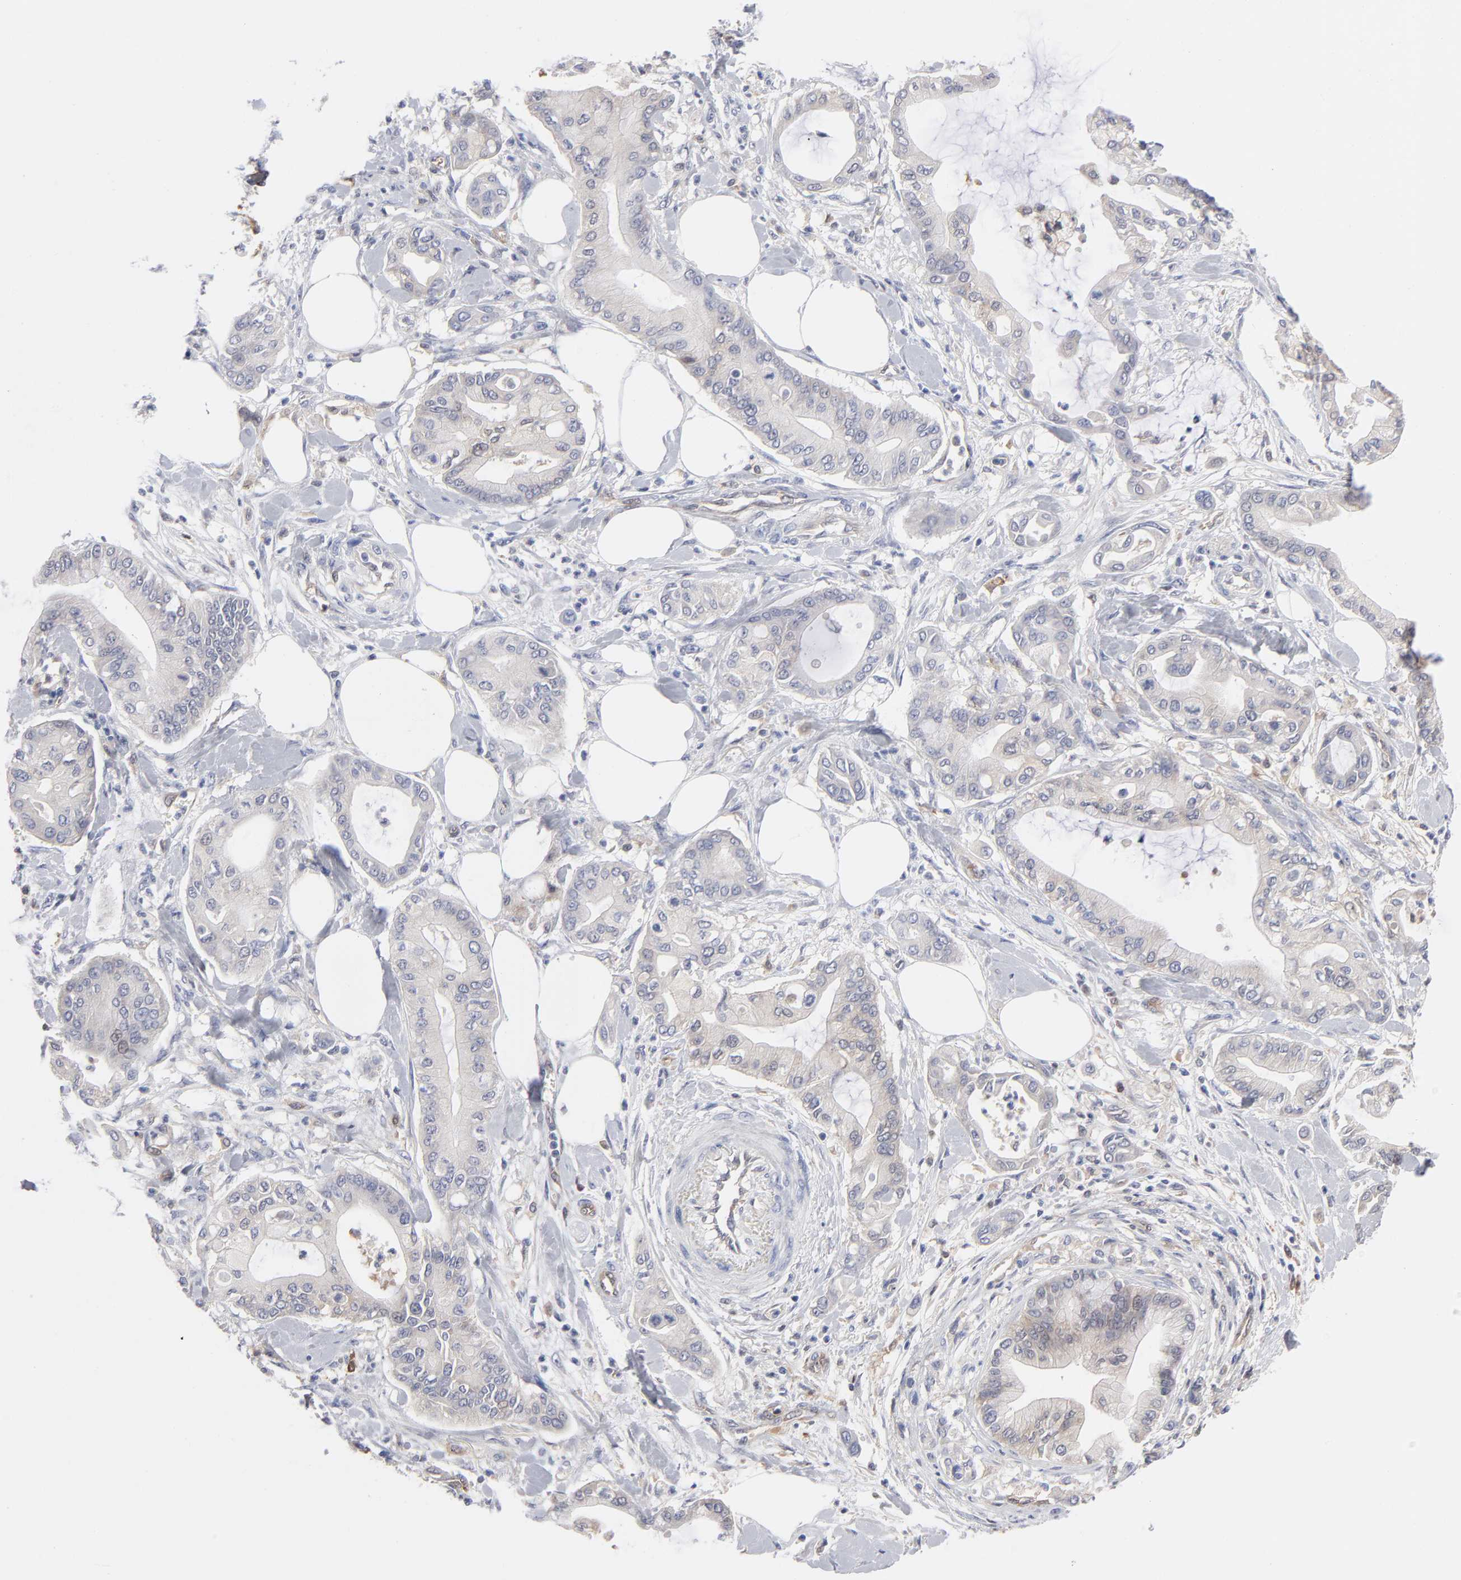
{"staining": {"intensity": "negative", "quantity": "none", "location": "none"}, "tissue": "pancreatic cancer", "cell_type": "Tumor cells", "image_type": "cancer", "snomed": [{"axis": "morphology", "description": "Adenocarcinoma, NOS"}, {"axis": "morphology", "description": "Adenocarcinoma, metastatic, NOS"}, {"axis": "topography", "description": "Lymph node"}, {"axis": "topography", "description": "Pancreas"}, {"axis": "topography", "description": "Duodenum"}], "caption": "Immunohistochemistry image of pancreatic cancer stained for a protein (brown), which displays no staining in tumor cells.", "gene": "ARRB1", "patient": {"sex": "female", "age": 64}}